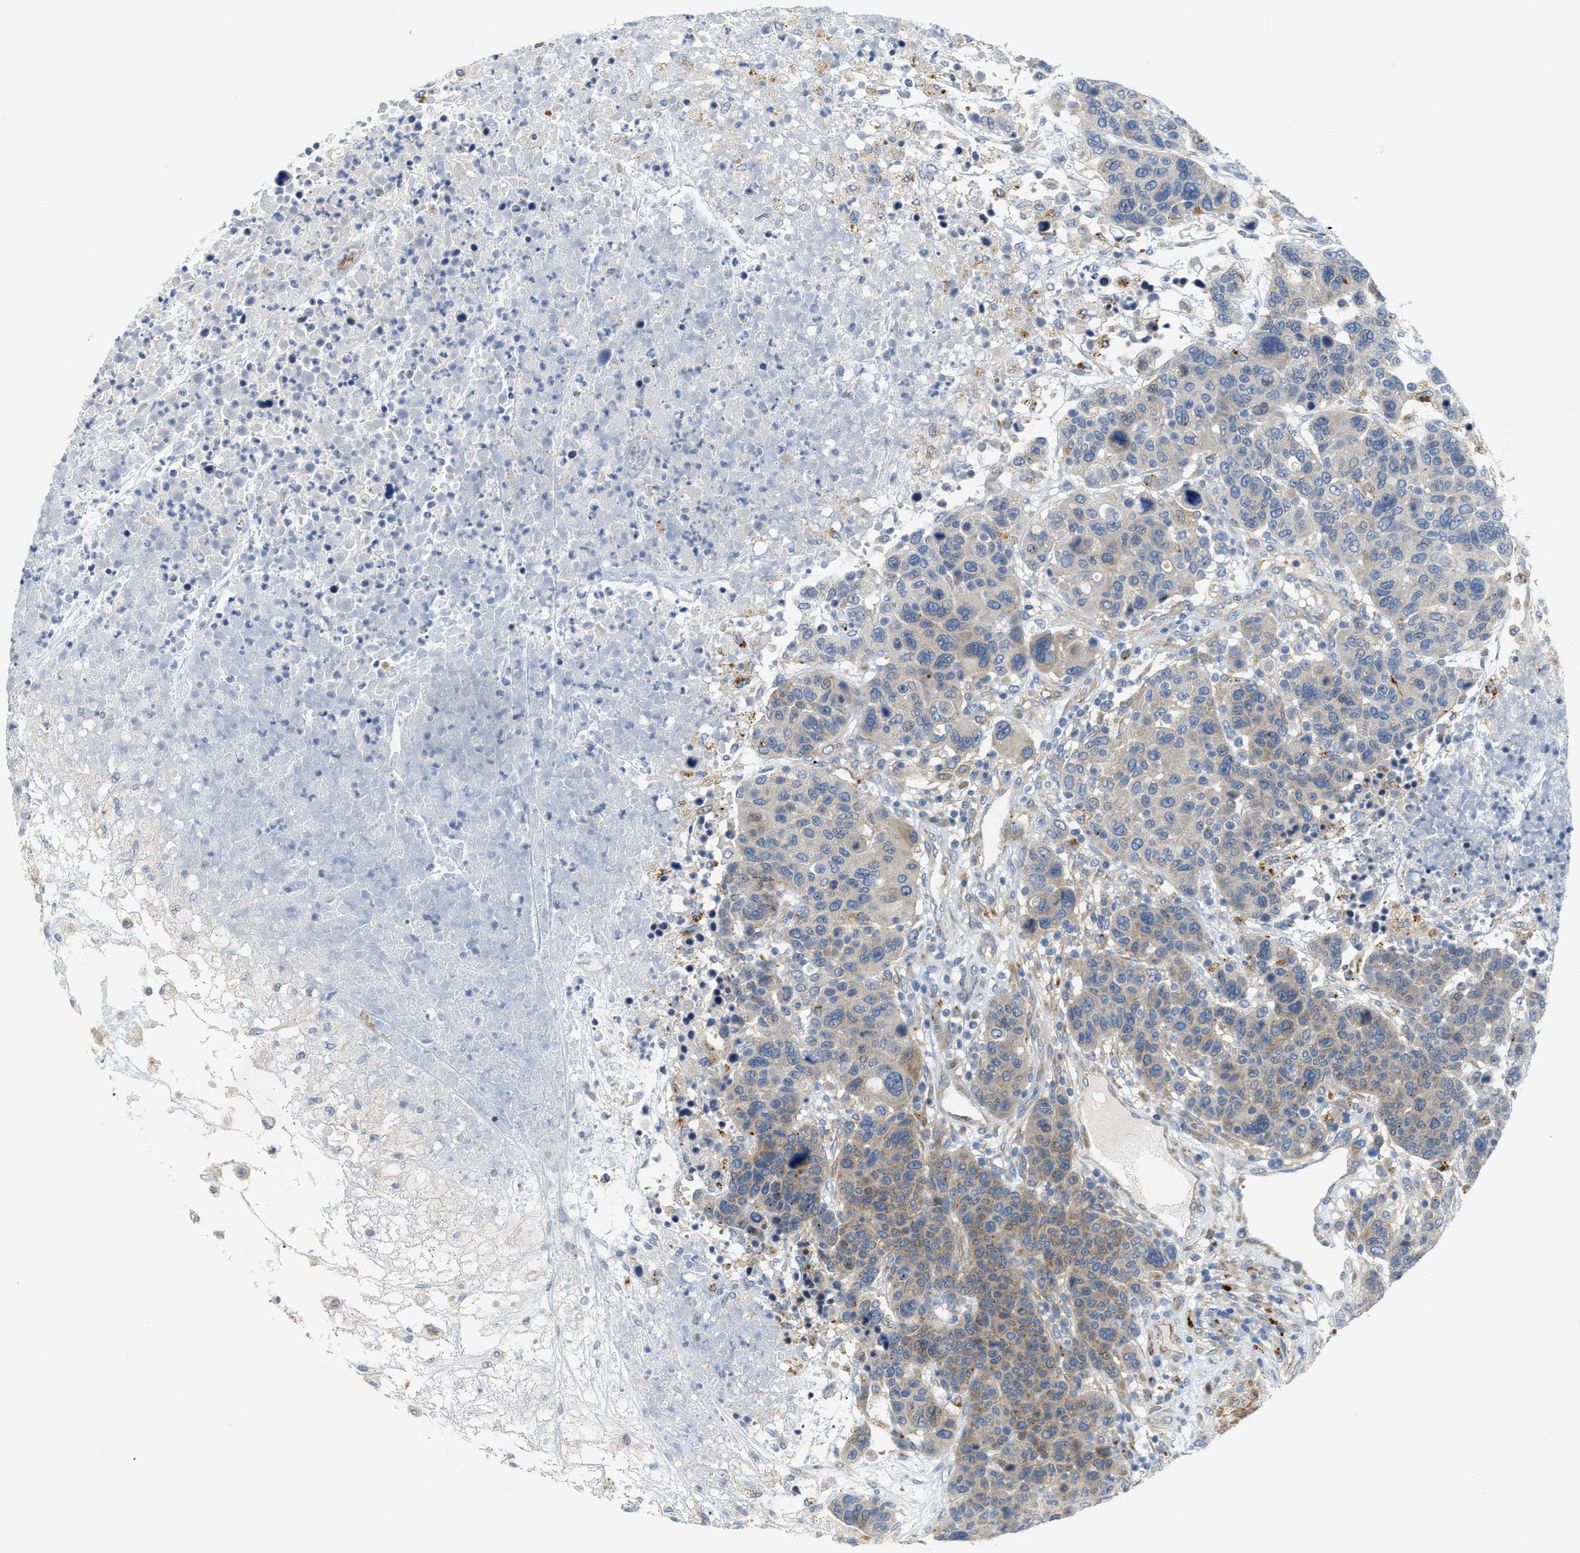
{"staining": {"intensity": "weak", "quantity": "<25%", "location": "cytoplasmic/membranous"}, "tissue": "breast cancer", "cell_type": "Tumor cells", "image_type": "cancer", "snomed": [{"axis": "morphology", "description": "Duct carcinoma"}, {"axis": "topography", "description": "Breast"}], "caption": "Micrograph shows no protein positivity in tumor cells of breast cancer (infiltrating ductal carcinoma) tissue.", "gene": "KLHDC10", "patient": {"sex": "female", "age": 37}}